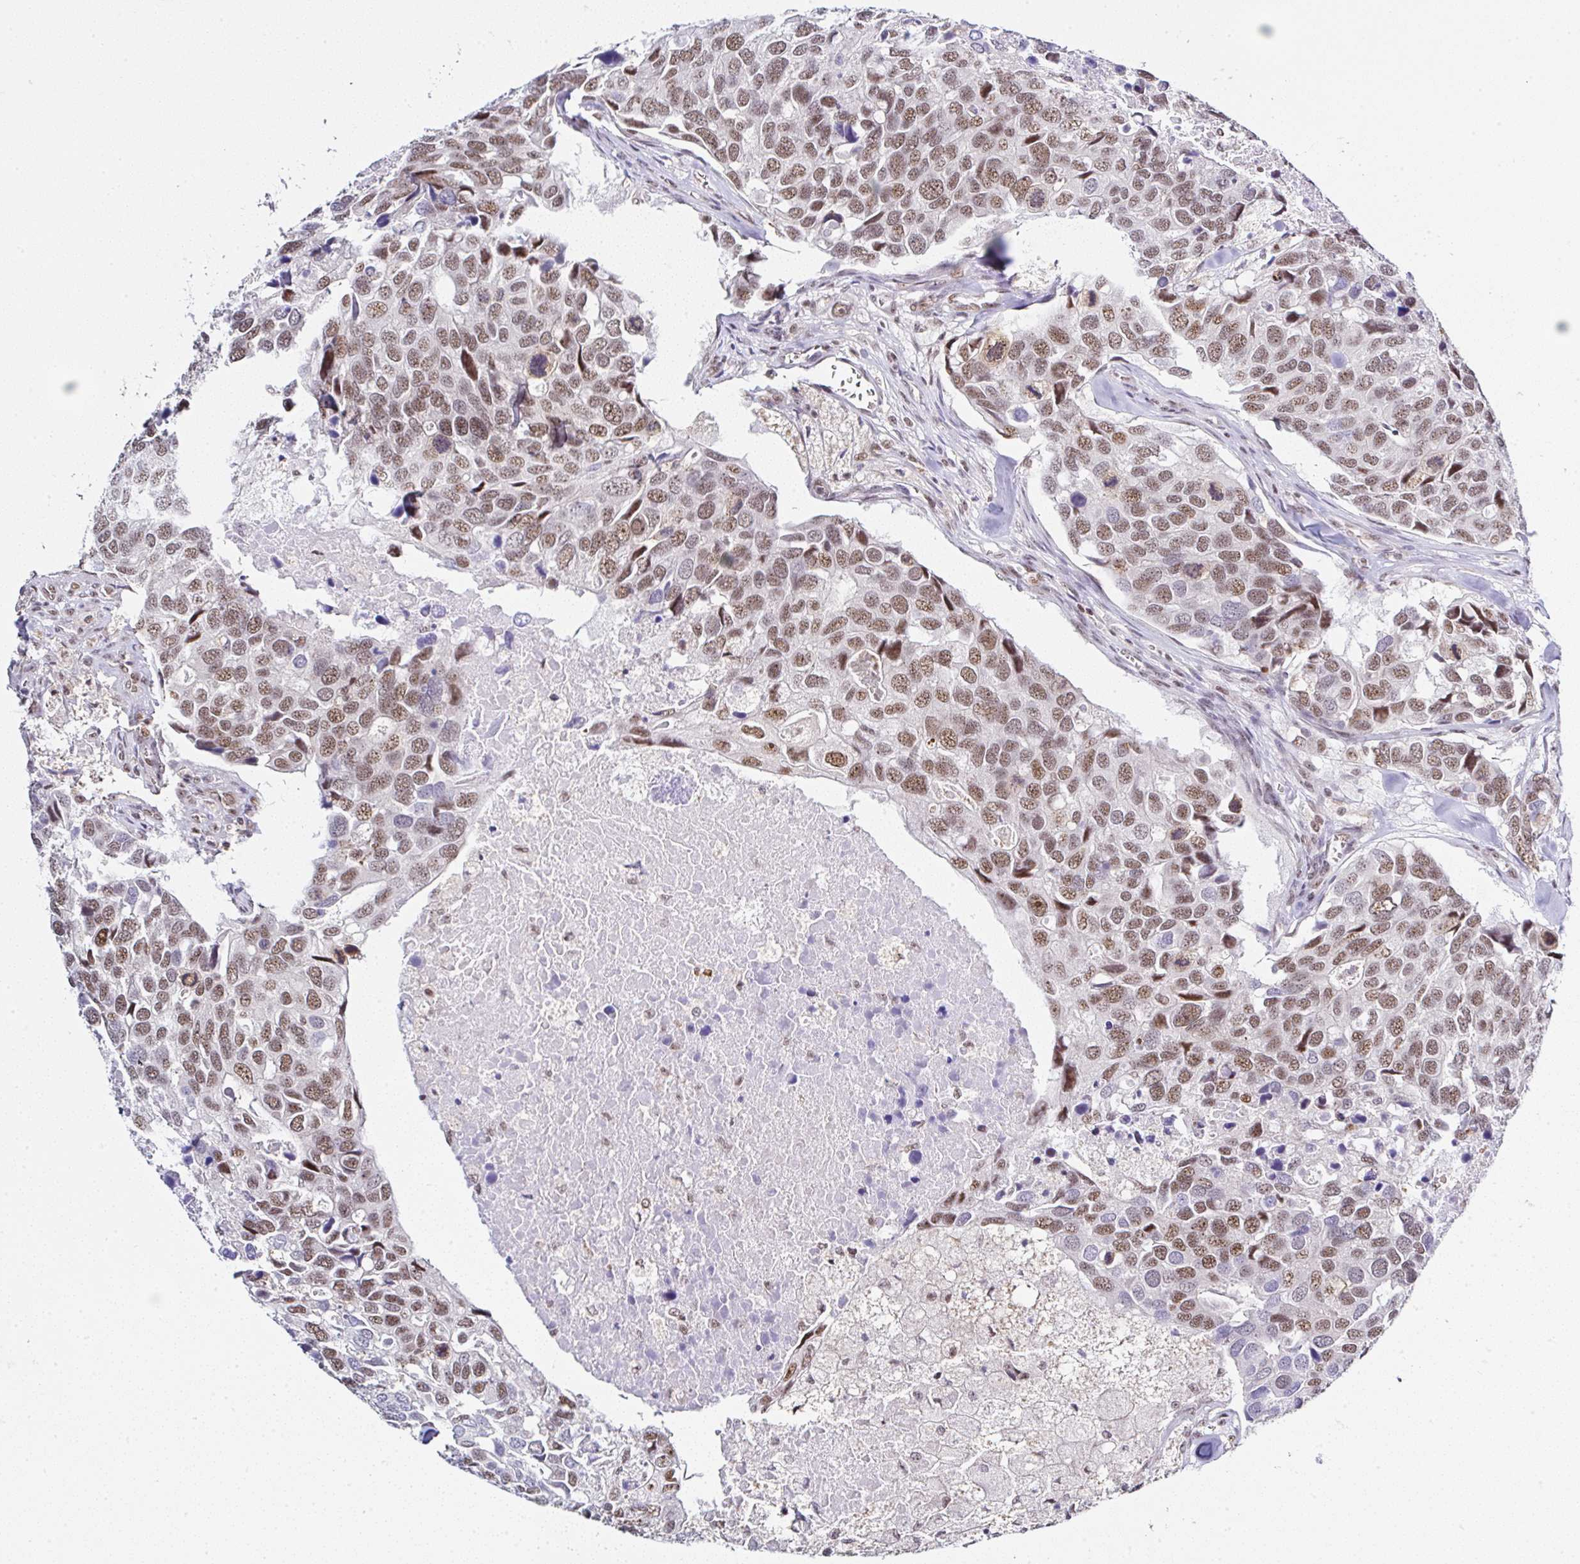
{"staining": {"intensity": "moderate", "quantity": ">75%", "location": "nuclear"}, "tissue": "breast cancer", "cell_type": "Tumor cells", "image_type": "cancer", "snomed": [{"axis": "morphology", "description": "Duct carcinoma"}, {"axis": "topography", "description": "Breast"}], "caption": "There is medium levels of moderate nuclear positivity in tumor cells of breast cancer (invasive ductal carcinoma), as demonstrated by immunohistochemical staining (brown color).", "gene": "PTPN2", "patient": {"sex": "female", "age": 83}}